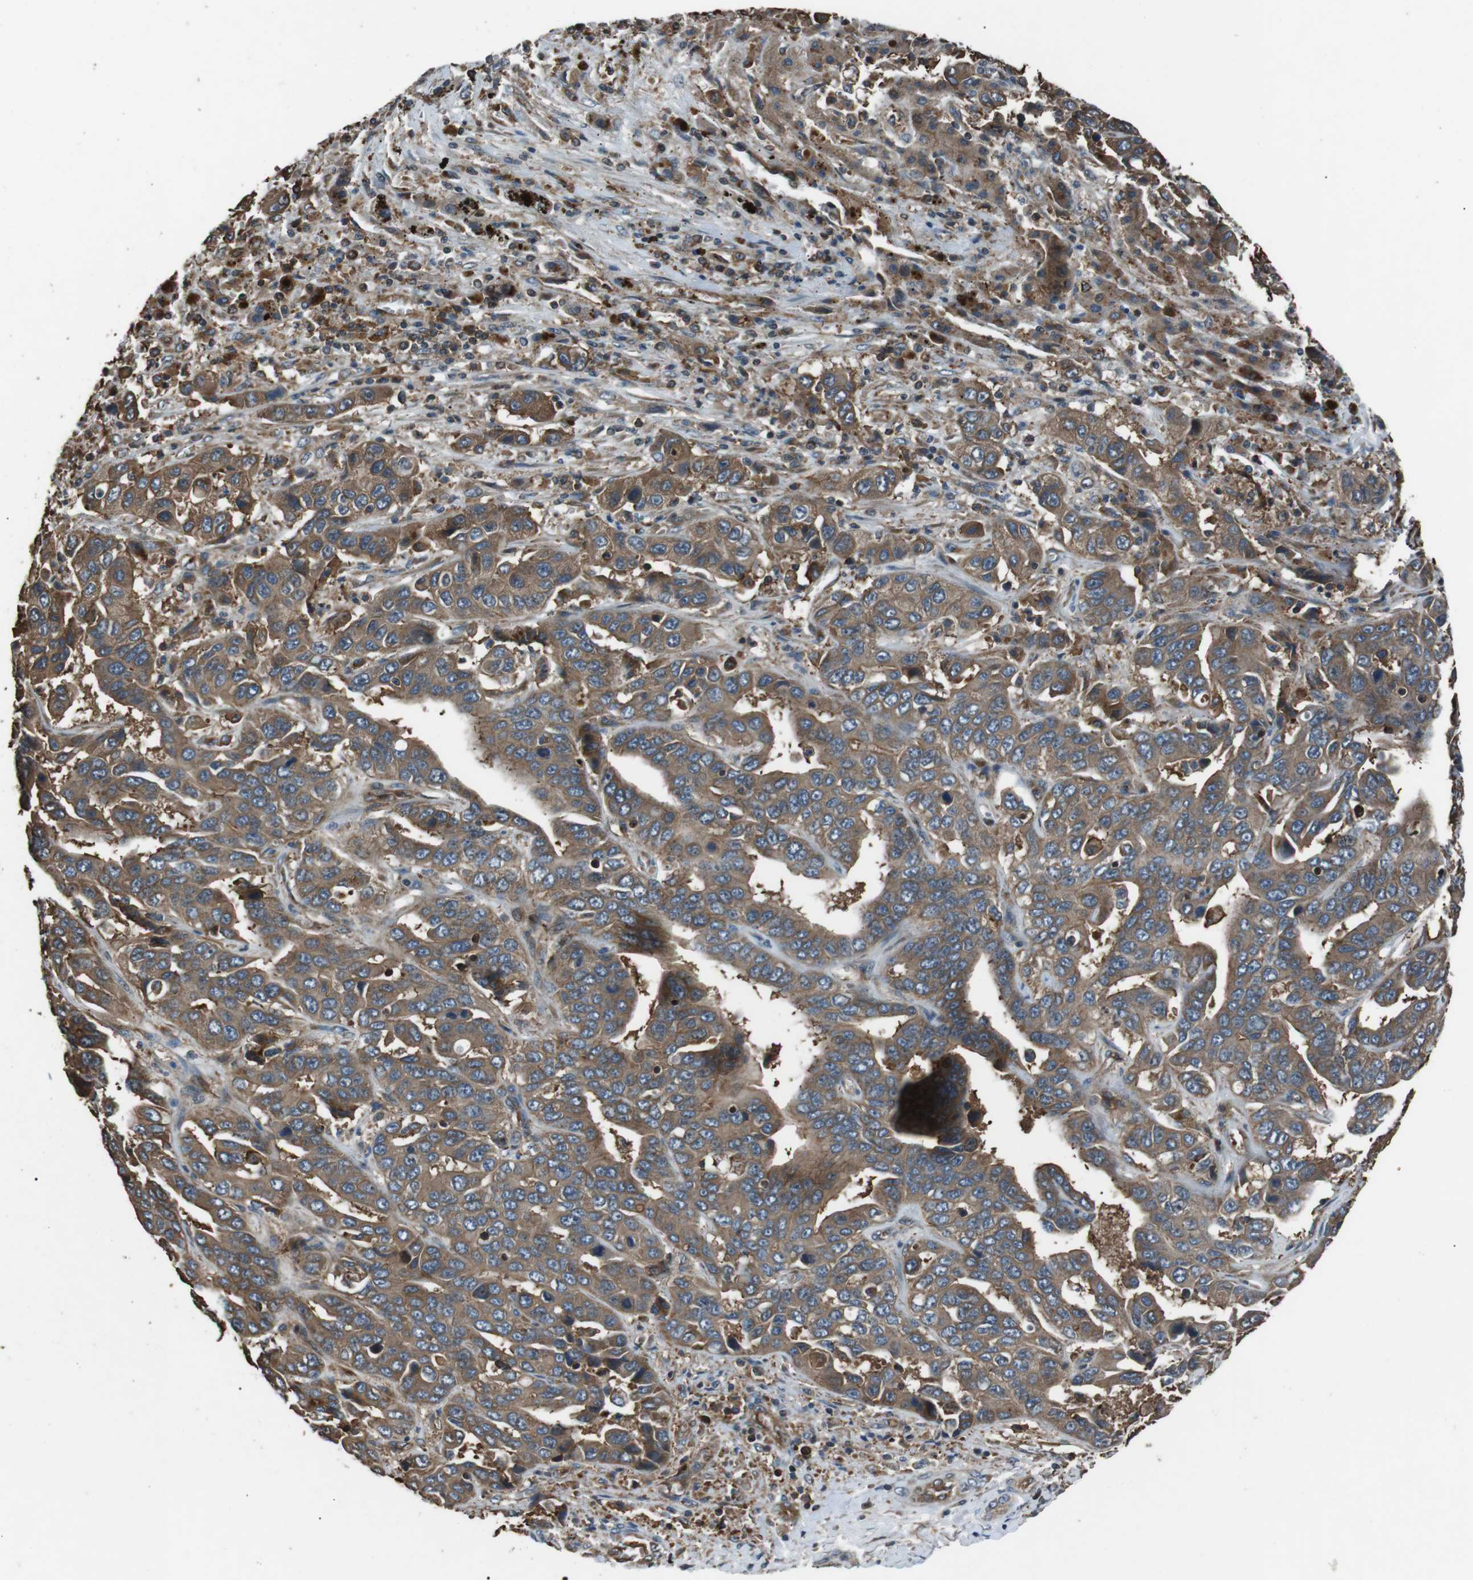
{"staining": {"intensity": "moderate", "quantity": ">75%", "location": "cytoplasmic/membranous"}, "tissue": "liver cancer", "cell_type": "Tumor cells", "image_type": "cancer", "snomed": [{"axis": "morphology", "description": "Cholangiocarcinoma"}, {"axis": "topography", "description": "Liver"}], "caption": "An image showing moderate cytoplasmic/membranous expression in about >75% of tumor cells in liver cancer (cholangiocarcinoma), as visualized by brown immunohistochemical staining.", "gene": "GPR161", "patient": {"sex": "female", "age": 52}}